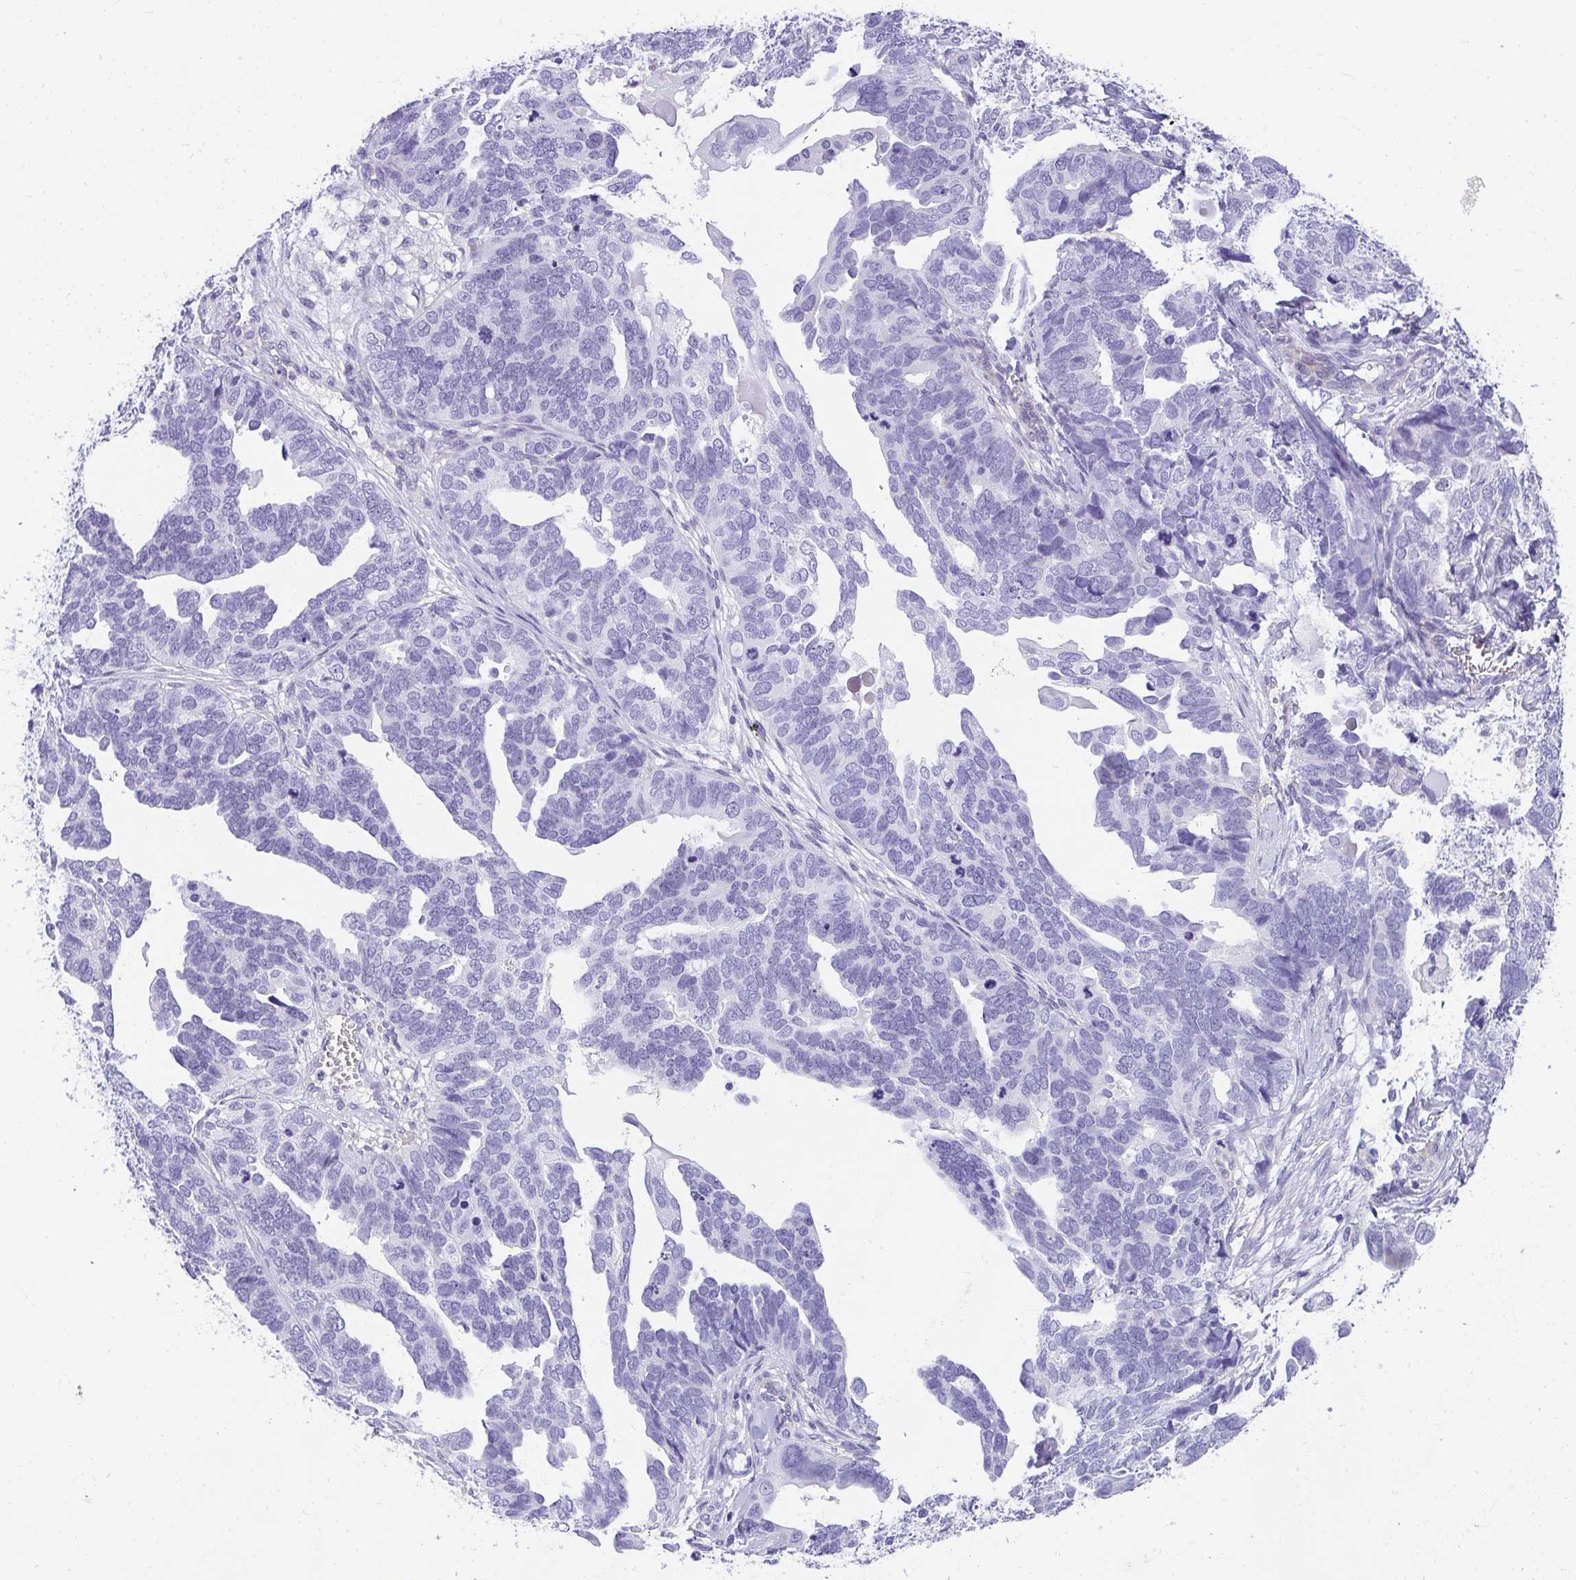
{"staining": {"intensity": "negative", "quantity": "none", "location": "none"}, "tissue": "ovarian cancer", "cell_type": "Tumor cells", "image_type": "cancer", "snomed": [{"axis": "morphology", "description": "Cystadenocarcinoma, serous, NOS"}, {"axis": "topography", "description": "Ovary"}], "caption": "Immunohistochemistry histopathology image of neoplastic tissue: human ovarian serous cystadenocarcinoma stained with DAB (3,3'-diaminobenzidine) demonstrates no significant protein staining in tumor cells.", "gene": "PLPPR3", "patient": {"sex": "female", "age": 51}}